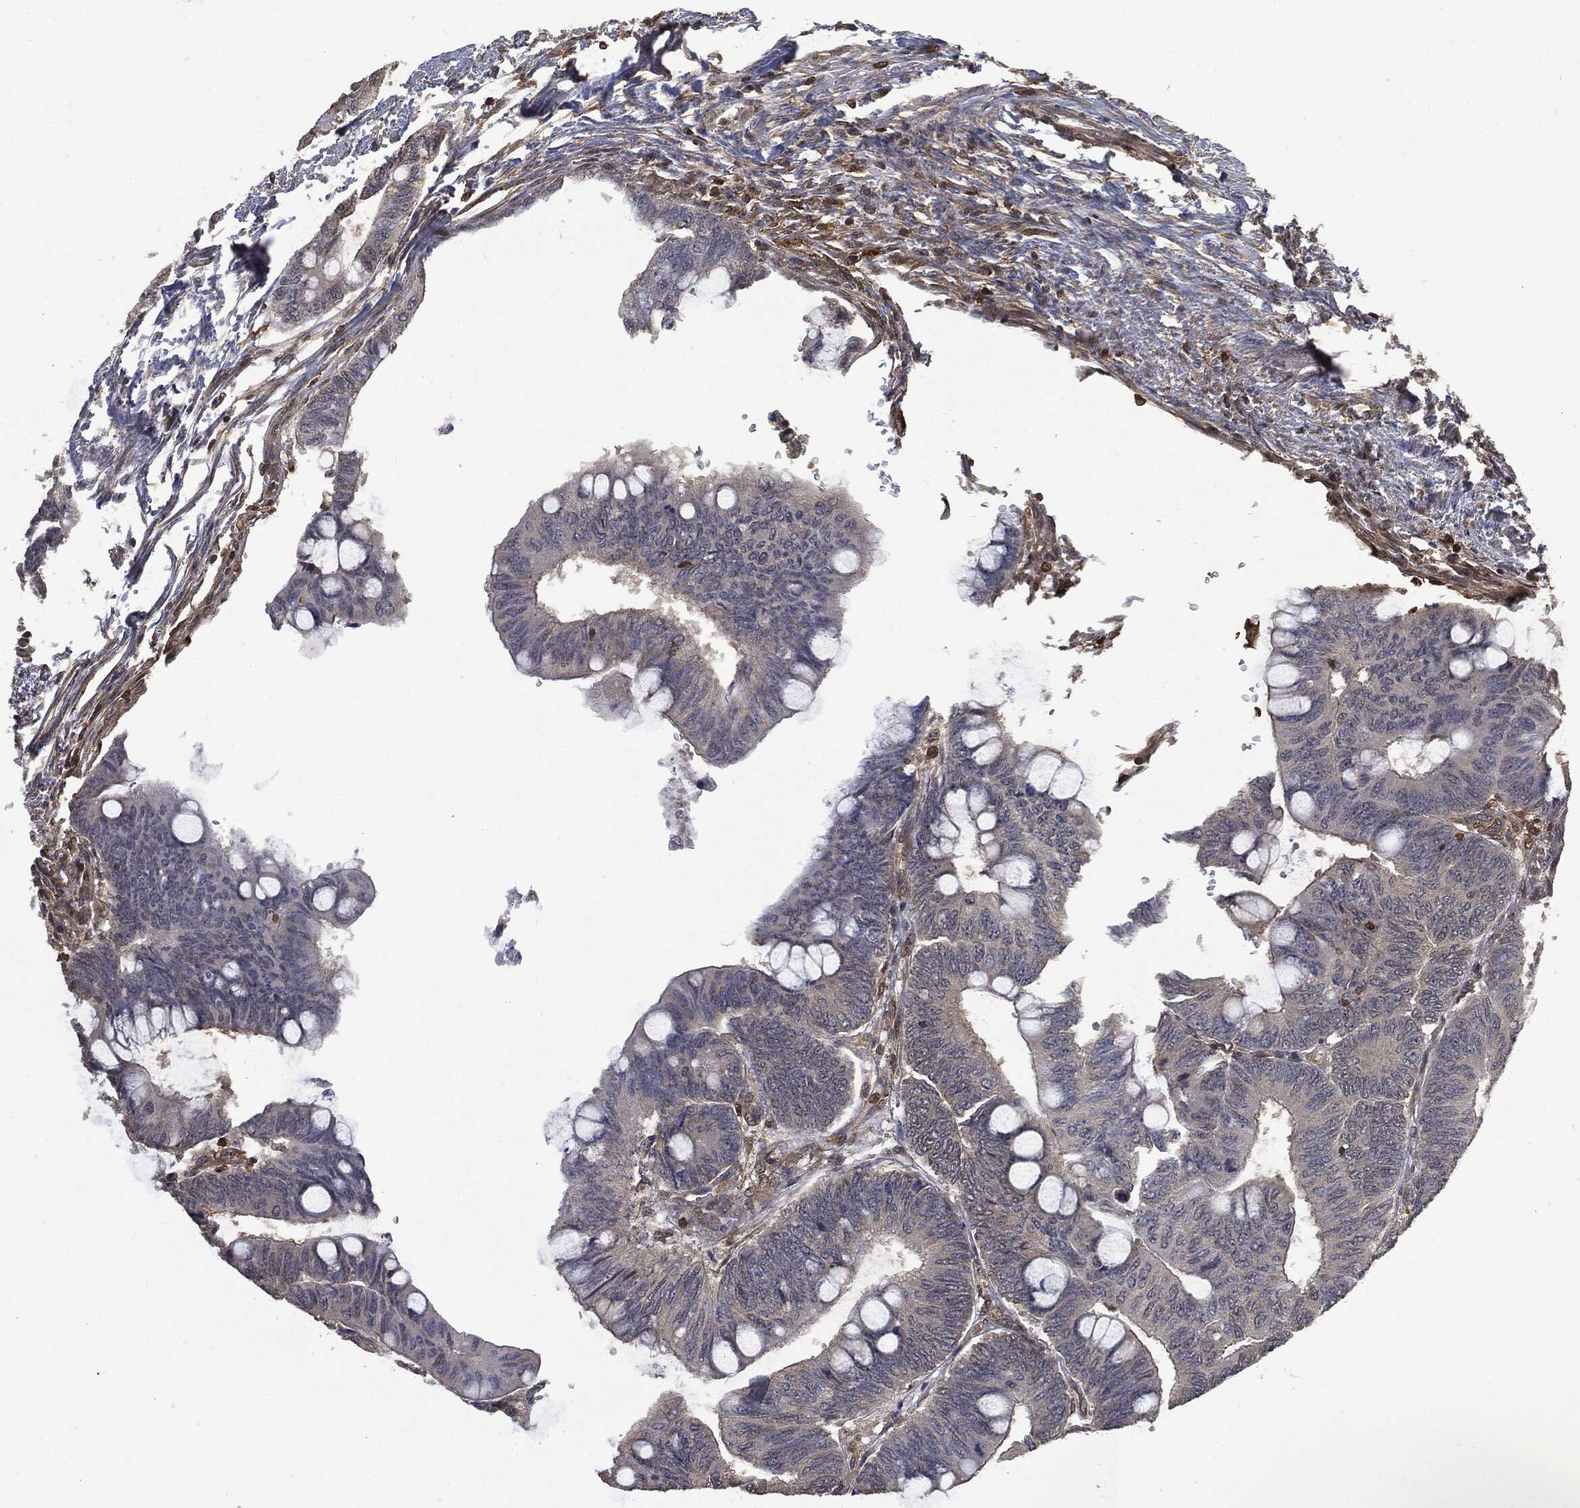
{"staining": {"intensity": "negative", "quantity": "none", "location": "none"}, "tissue": "colorectal cancer", "cell_type": "Tumor cells", "image_type": "cancer", "snomed": [{"axis": "morphology", "description": "Normal tissue, NOS"}, {"axis": "morphology", "description": "Adenocarcinoma, NOS"}, {"axis": "topography", "description": "Rectum"}, {"axis": "topography", "description": "Peripheral nerve tissue"}], "caption": "This image is of adenocarcinoma (colorectal) stained with immunohistochemistry (IHC) to label a protein in brown with the nuclei are counter-stained blue. There is no staining in tumor cells.", "gene": "PSMB10", "patient": {"sex": "male", "age": 92}}